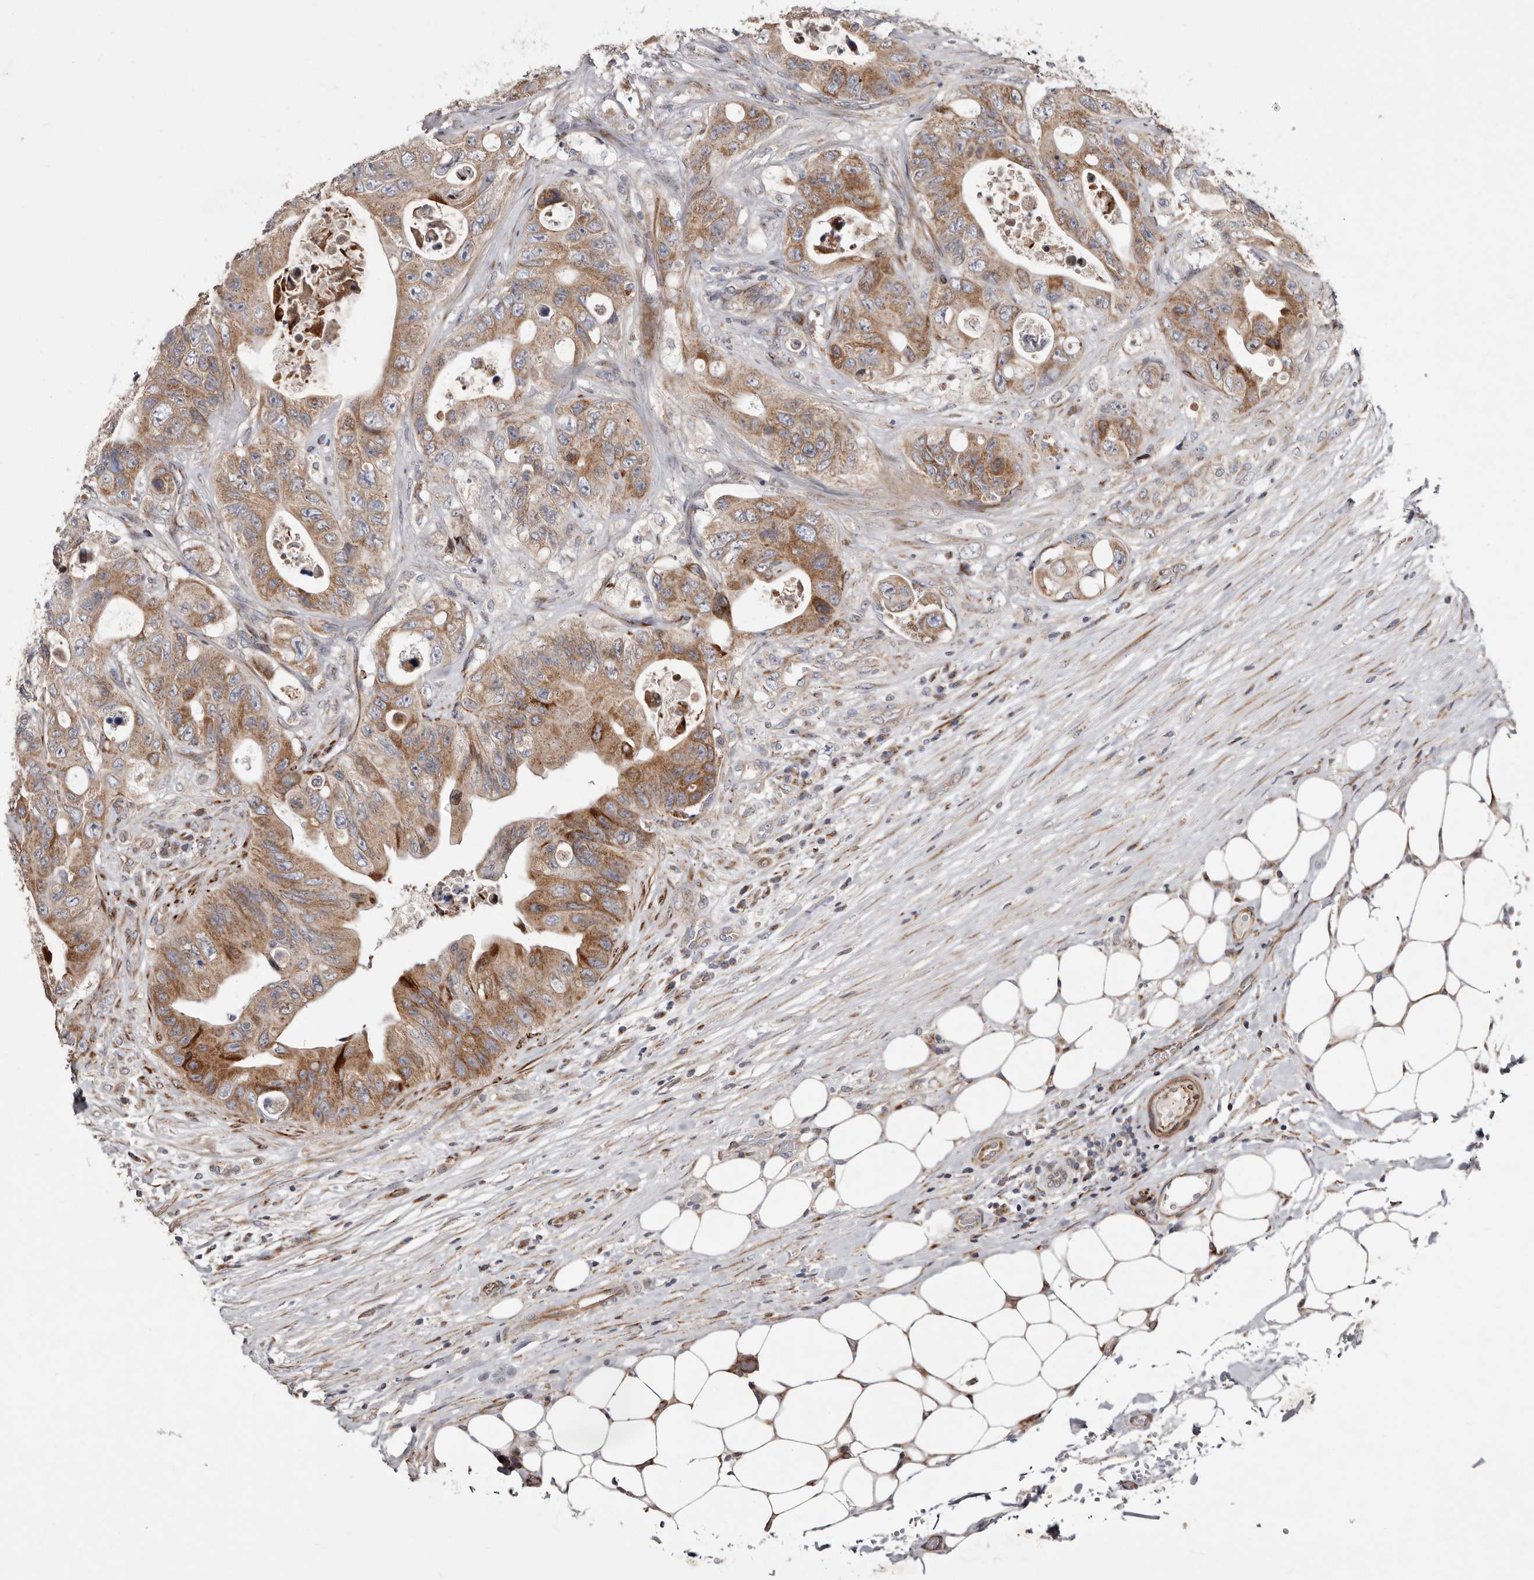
{"staining": {"intensity": "moderate", "quantity": ">75%", "location": "cytoplasmic/membranous"}, "tissue": "colorectal cancer", "cell_type": "Tumor cells", "image_type": "cancer", "snomed": [{"axis": "morphology", "description": "Adenocarcinoma, NOS"}, {"axis": "topography", "description": "Colon"}], "caption": "A brown stain highlights moderate cytoplasmic/membranous staining of a protein in human colorectal adenocarcinoma tumor cells. Nuclei are stained in blue.", "gene": "TIMM17B", "patient": {"sex": "female", "age": 46}}